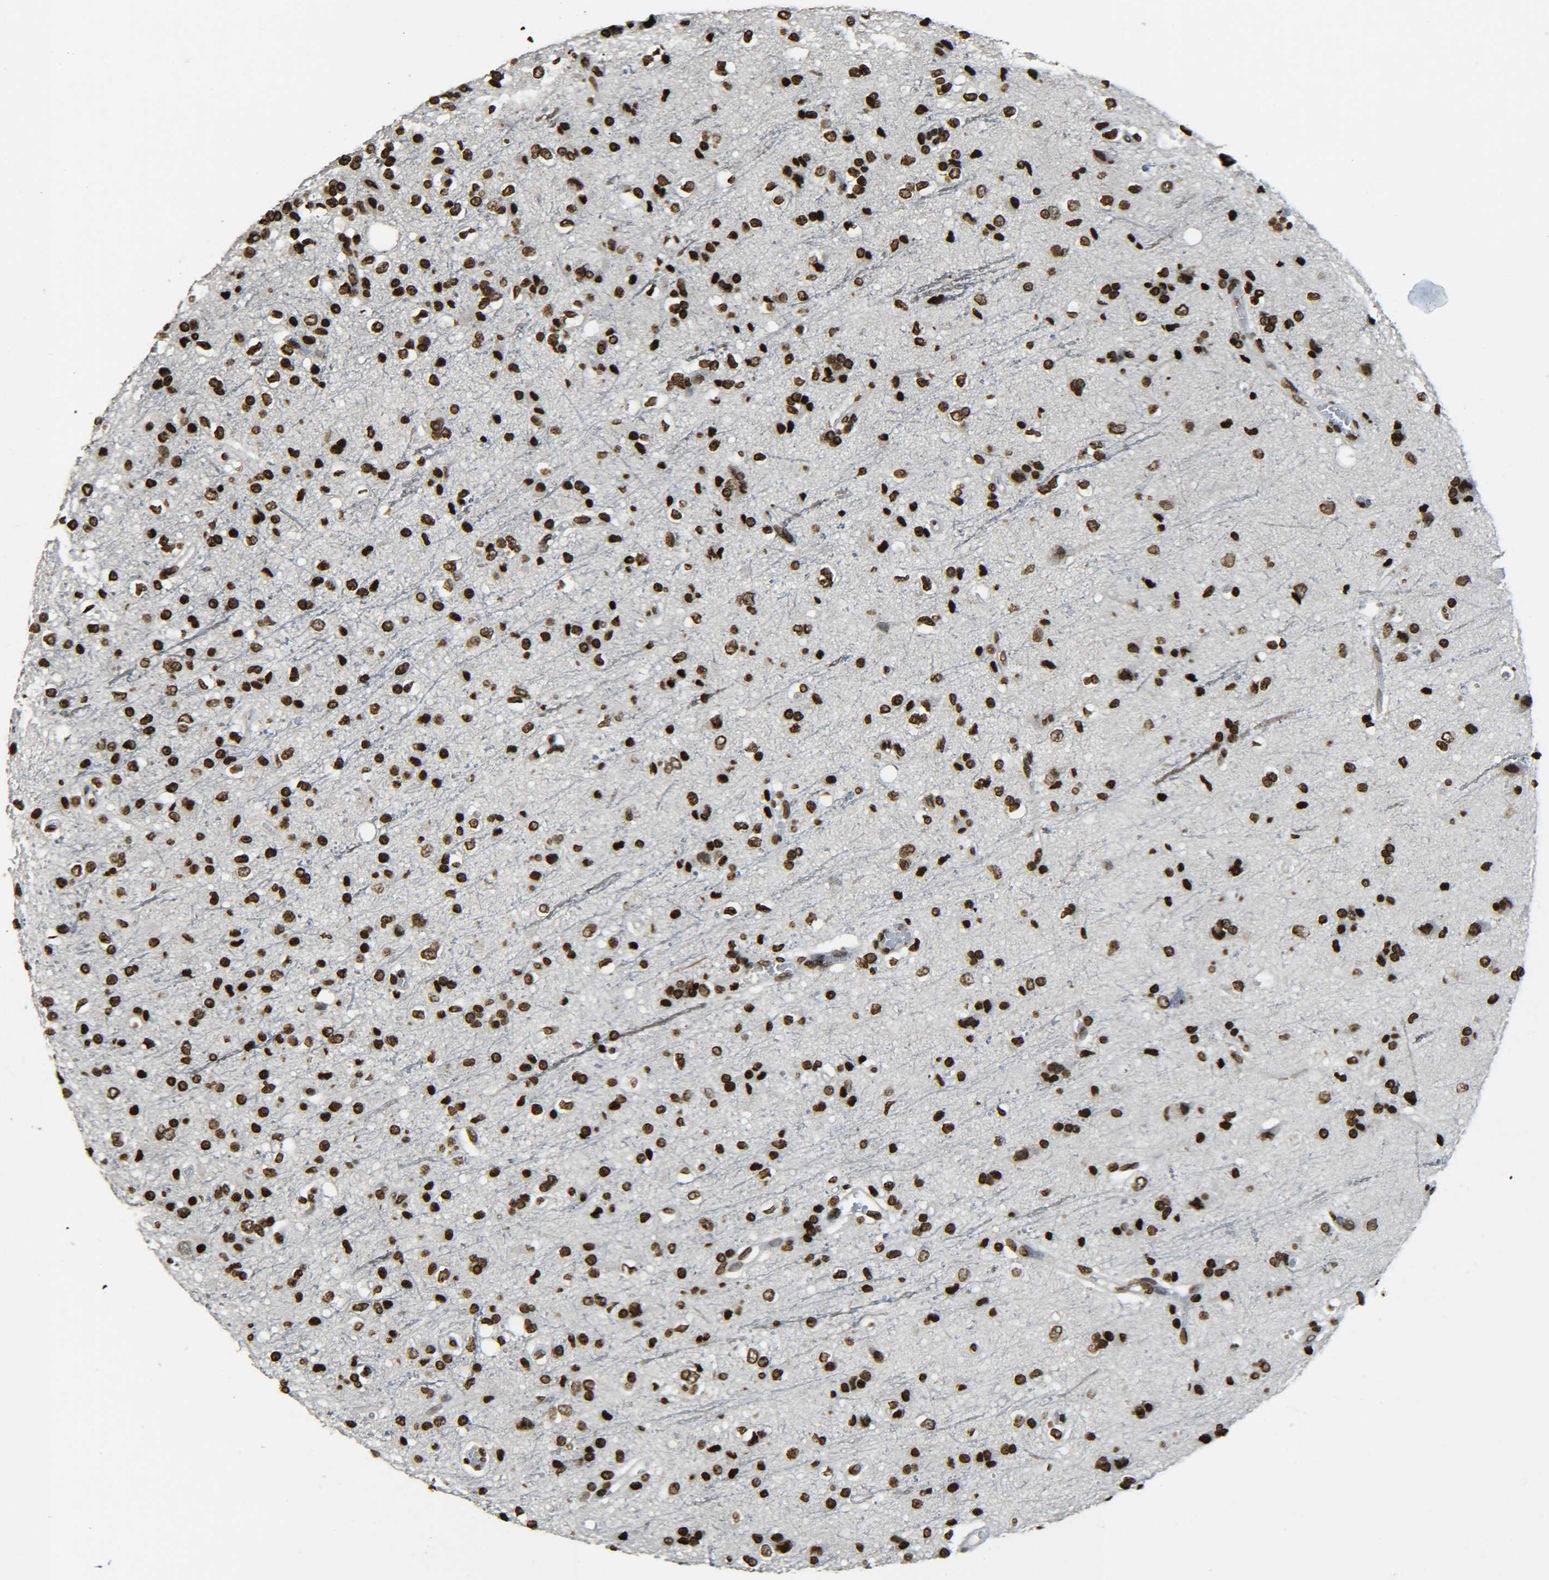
{"staining": {"intensity": "strong", "quantity": ">75%", "location": "nuclear"}, "tissue": "glioma", "cell_type": "Tumor cells", "image_type": "cancer", "snomed": [{"axis": "morphology", "description": "Glioma, malignant, High grade"}, {"axis": "topography", "description": "Brain"}], "caption": "High-grade glioma (malignant) tissue shows strong nuclear expression in about >75% of tumor cells", "gene": "H4C16", "patient": {"sex": "male", "age": 47}}